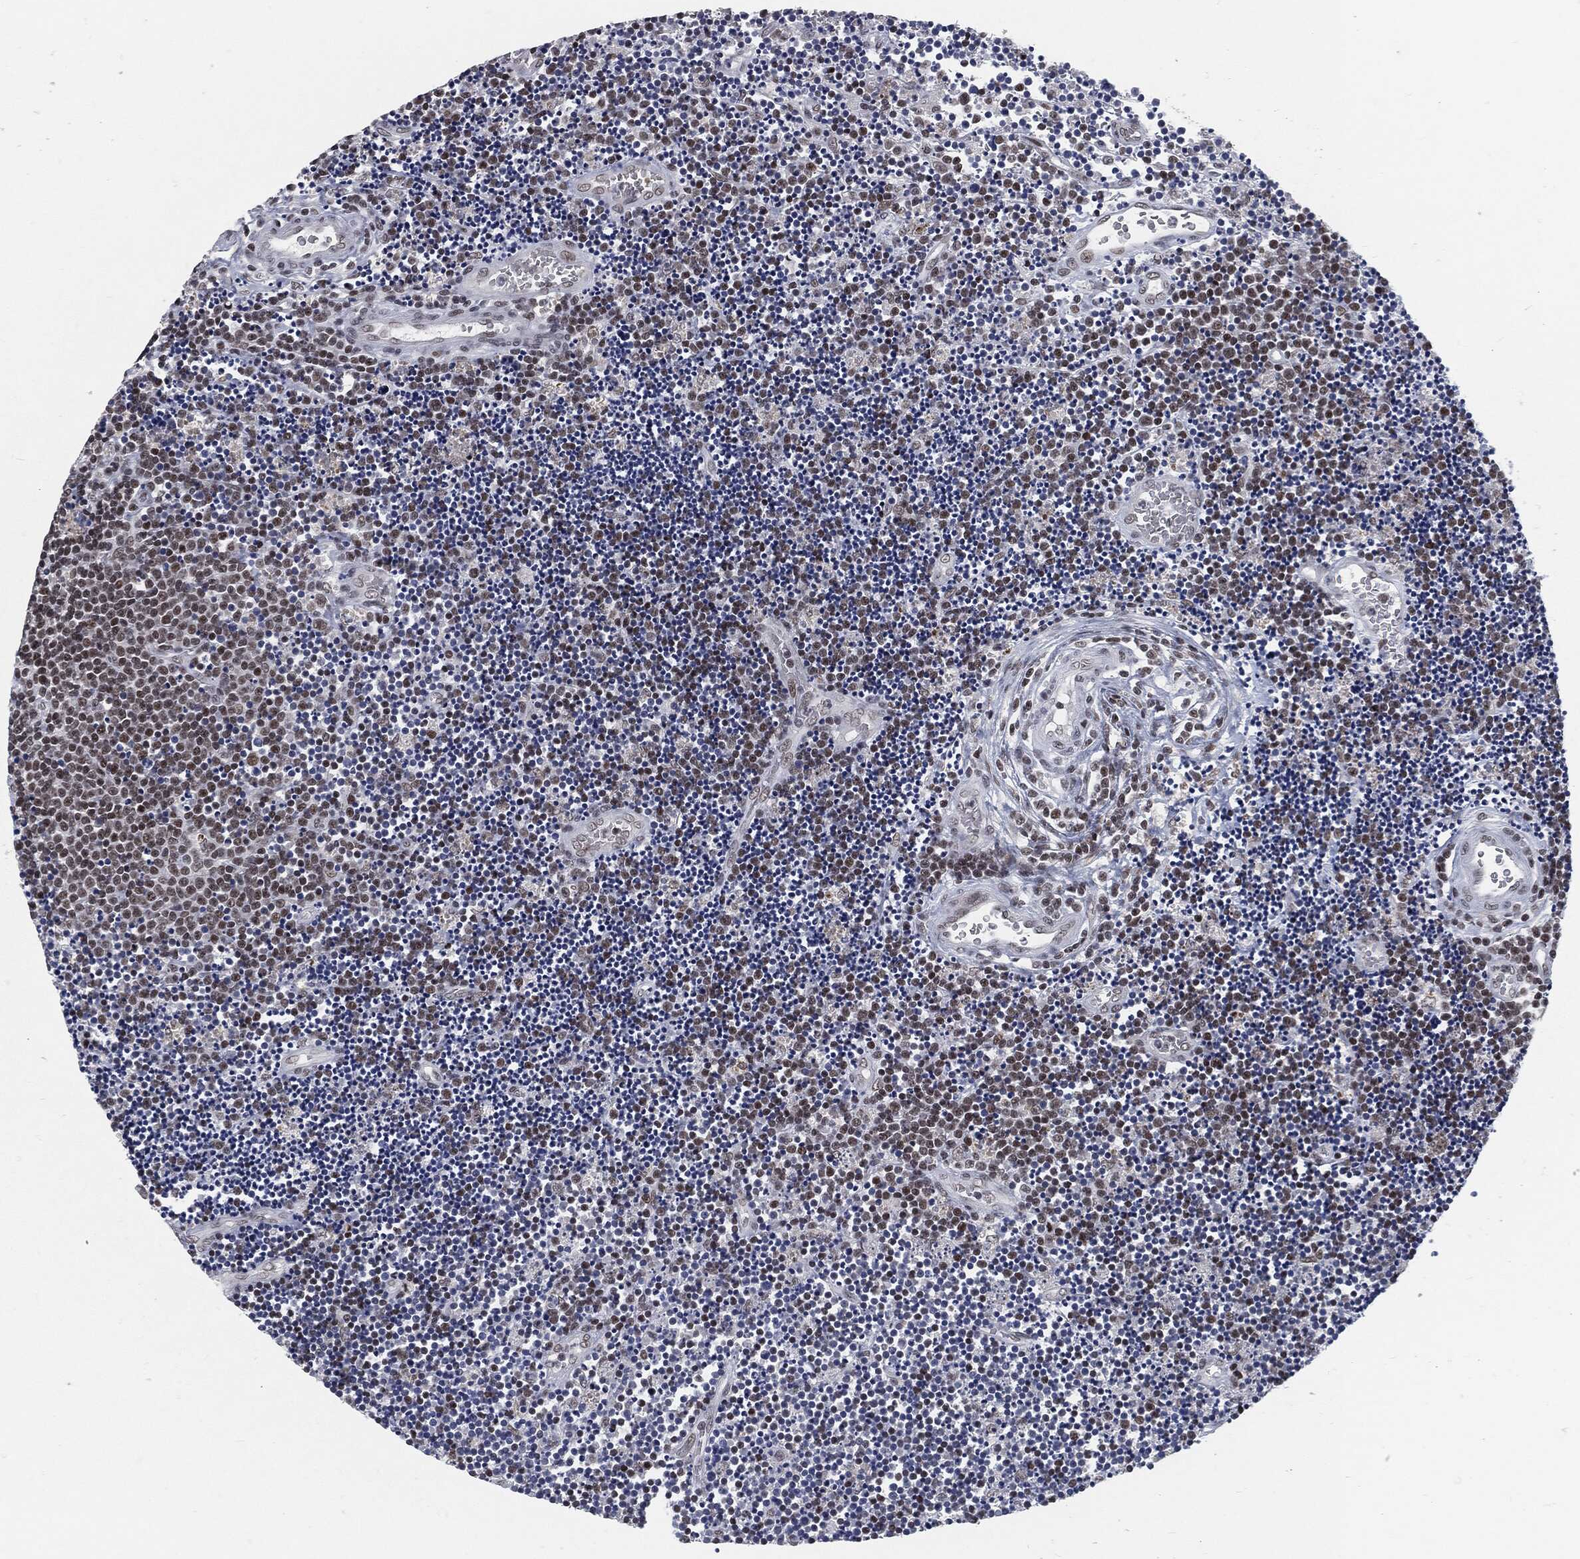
{"staining": {"intensity": "strong", "quantity": "<25%", "location": "nuclear"}, "tissue": "lymphoma", "cell_type": "Tumor cells", "image_type": "cancer", "snomed": [{"axis": "morphology", "description": "Malignant lymphoma, non-Hodgkin's type, Low grade"}, {"axis": "topography", "description": "Brain"}], "caption": "Protein staining displays strong nuclear positivity in approximately <25% of tumor cells in low-grade malignant lymphoma, non-Hodgkin's type.", "gene": "ANXA1", "patient": {"sex": "female", "age": 66}}